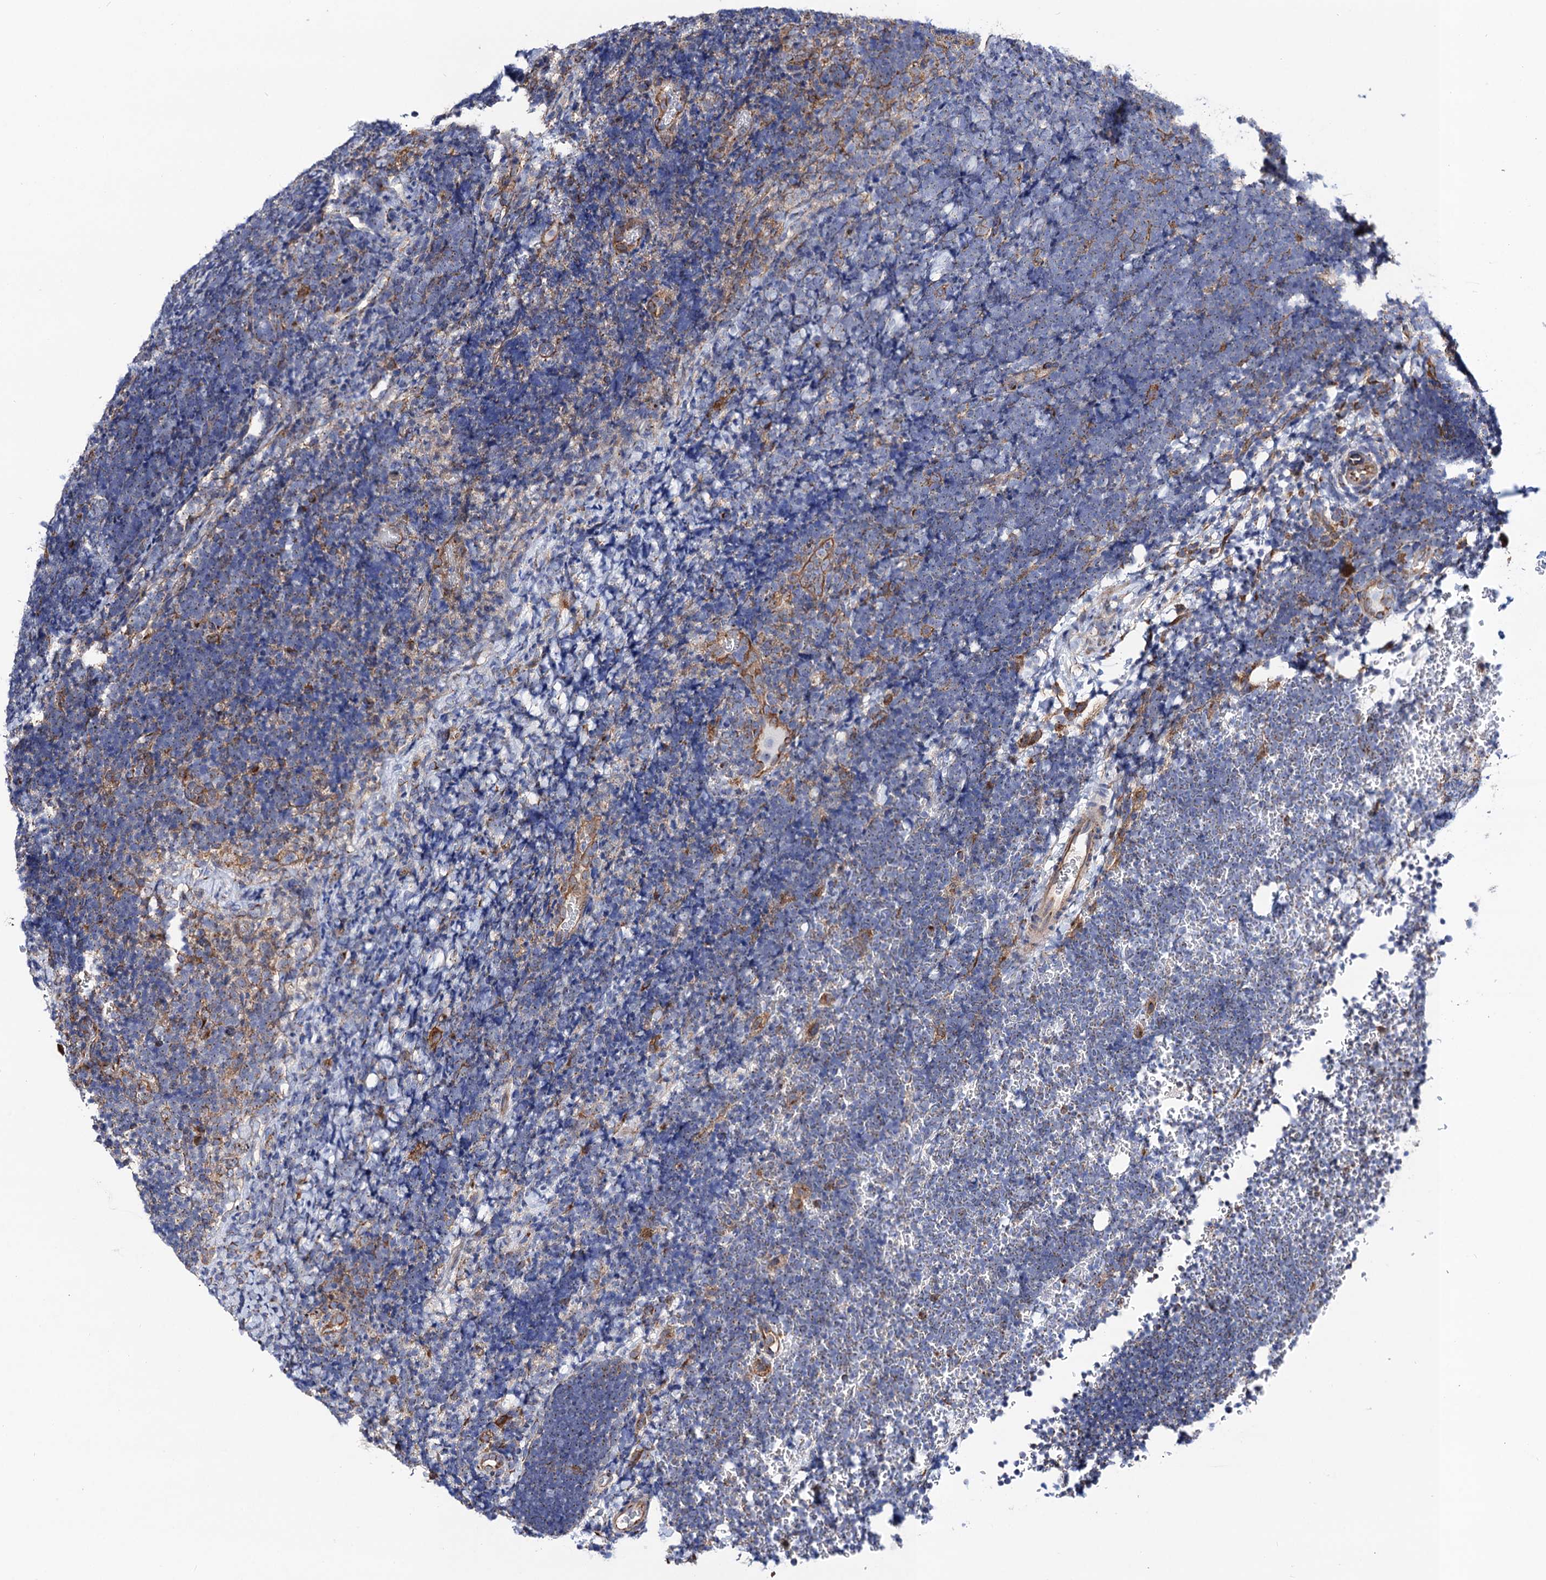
{"staining": {"intensity": "negative", "quantity": "none", "location": "none"}, "tissue": "lymphoma", "cell_type": "Tumor cells", "image_type": "cancer", "snomed": [{"axis": "morphology", "description": "Malignant lymphoma, non-Hodgkin's type, High grade"}, {"axis": "topography", "description": "Lymph node"}], "caption": "A high-resolution micrograph shows immunohistochemistry staining of lymphoma, which shows no significant positivity in tumor cells.", "gene": "DYDC1", "patient": {"sex": "male", "age": 13}}